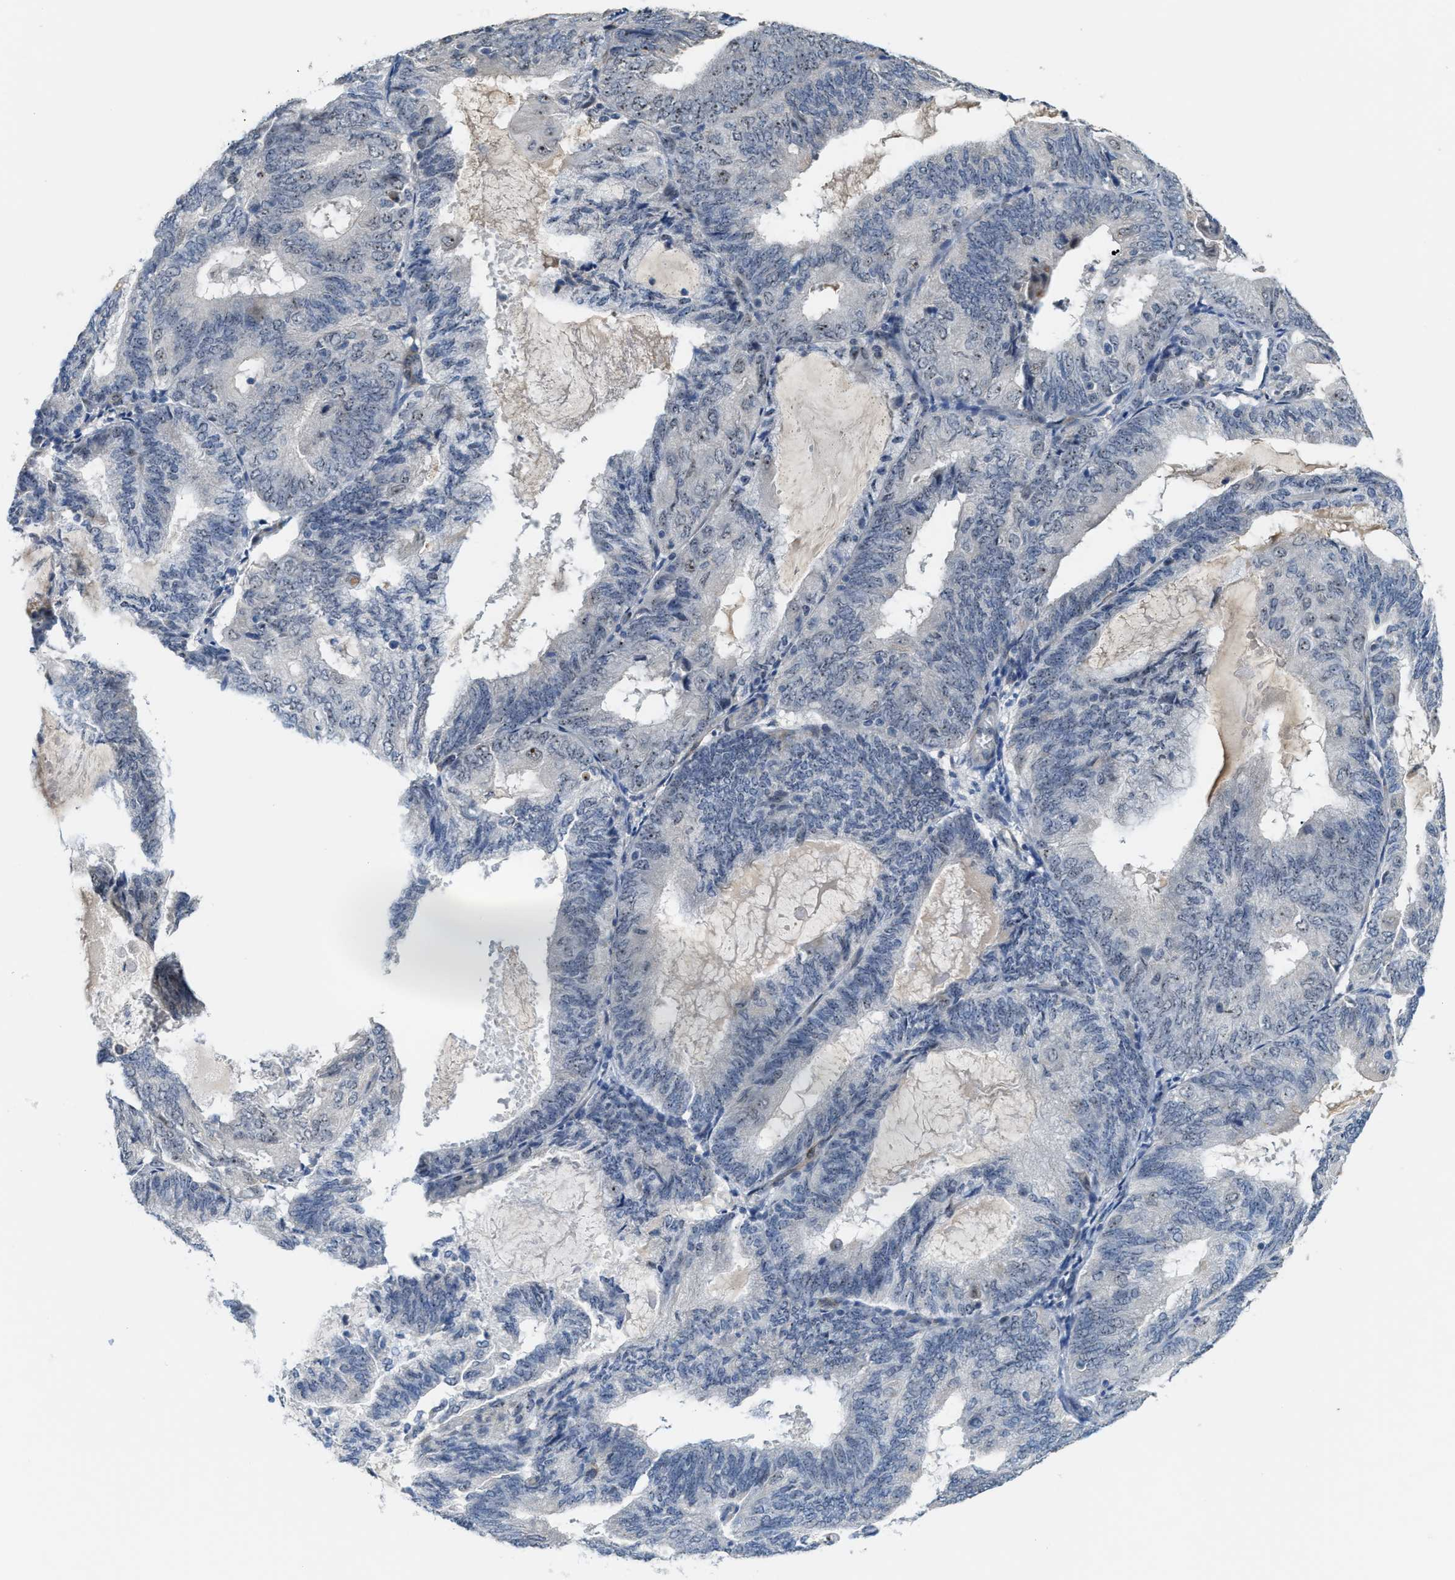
{"staining": {"intensity": "weak", "quantity": "<25%", "location": "nuclear"}, "tissue": "endometrial cancer", "cell_type": "Tumor cells", "image_type": "cancer", "snomed": [{"axis": "morphology", "description": "Adenocarcinoma, NOS"}, {"axis": "topography", "description": "Endometrium"}], "caption": "DAB (3,3'-diaminobenzidine) immunohistochemical staining of endometrial adenocarcinoma exhibits no significant expression in tumor cells.", "gene": "ZNF783", "patient": {"sex": "female", "age": 81}}